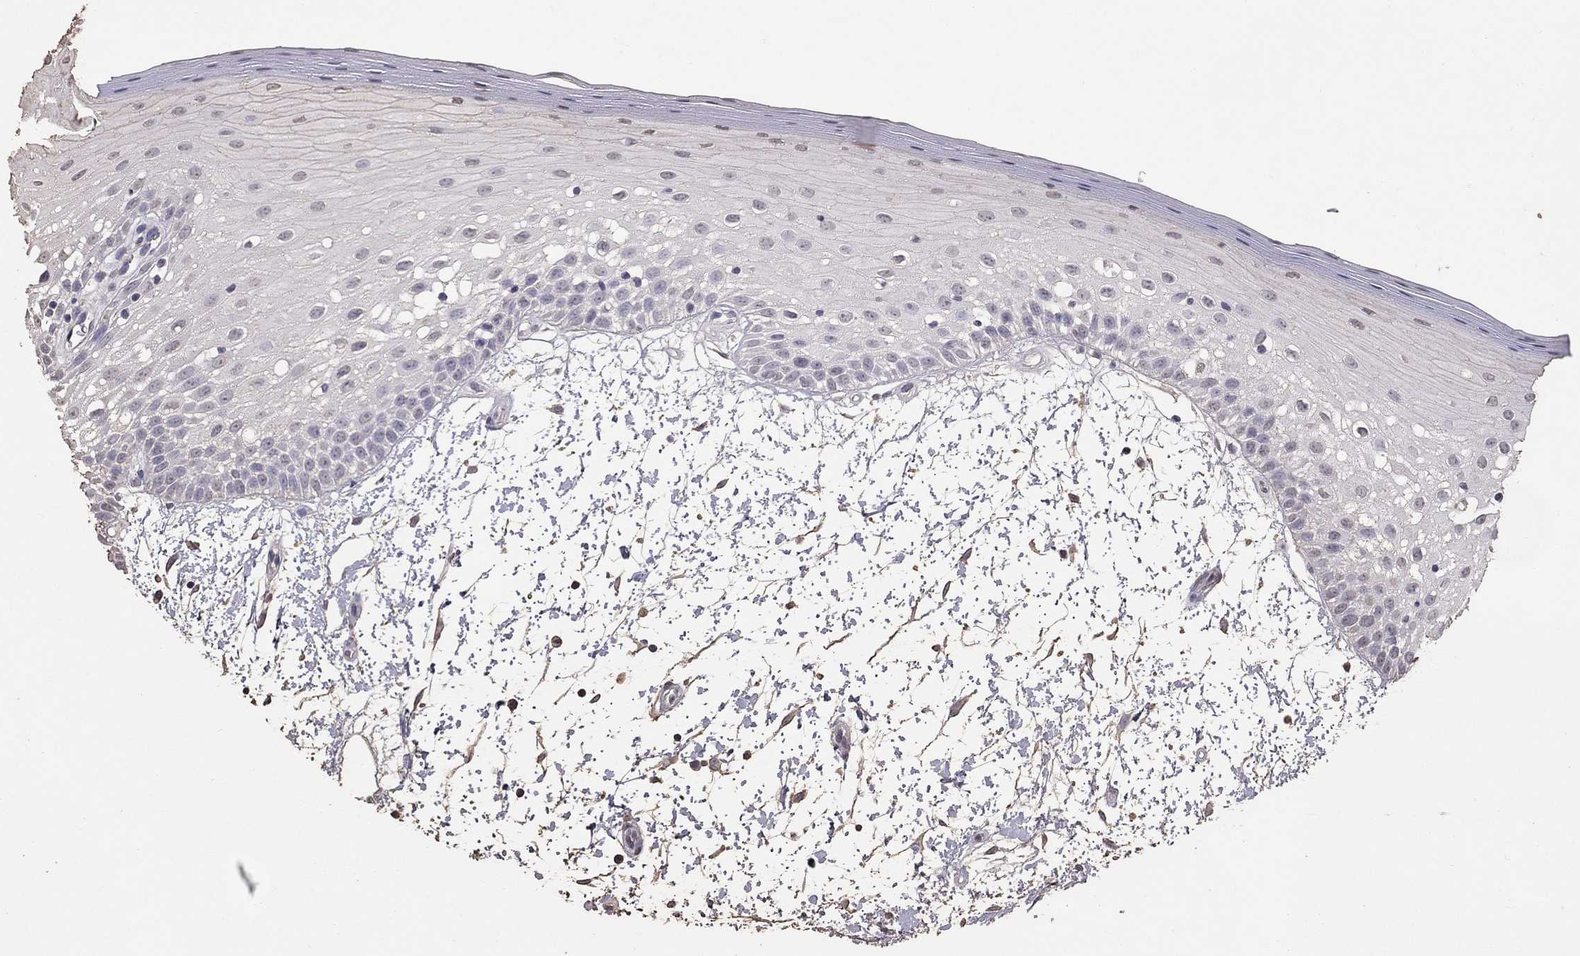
{"staining": {"intensity": "negative", "quantity": "none", "location": "none"}, "tissue": "oral mucosa", "cell_type": "Squamous epithelial cells", "image_type": "normal", "snomed": [{"axis": "morphology", "description": "Normal tissue, NOS"}, {"axis": "morphology", "description": "Squamous cell carcinoma, NOS"}, {"axis": "topography", "description": "Oral tissue"}, {"axis": "topography", "description": "Head-Neck"}], "caption": "Oral mucosa stained for a protein using immunohistochemistry shows no staining squamous epithelial cells.", "gene": "SUN3", "patient": {"sex": "female", "age": 75}}